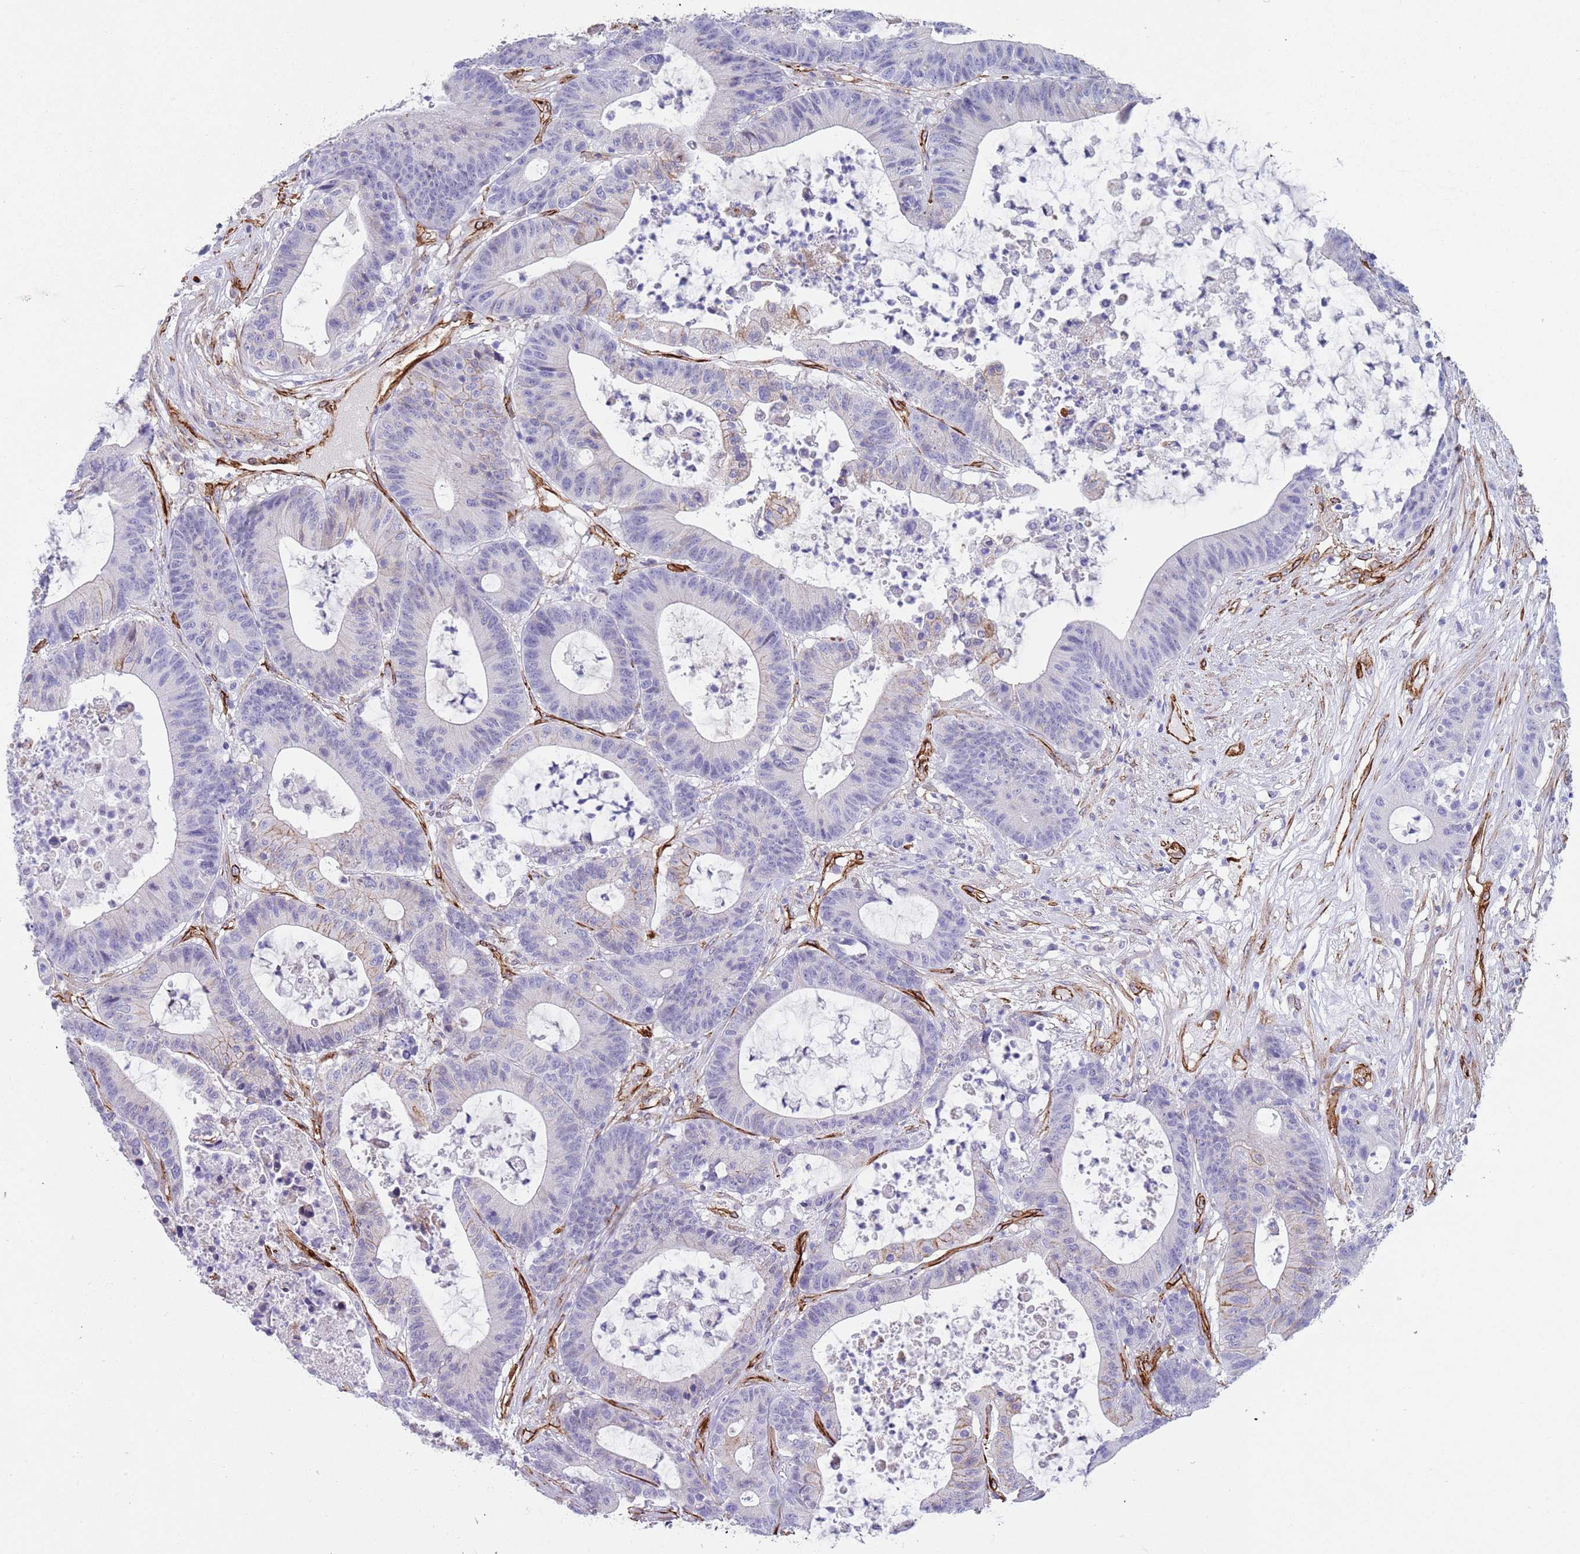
{"staining": {"intensity": "negative", "quantity": "none", "location": "none"}, "tissue": "colorectal cancer", "cell_type": "Tumor cells", "image_type": "cancer", "snomed": [{"axis": "morphology", "description": "Adenocarcinoma, NOS"}, {"axis": "topography", "description": "Colon"}], "caption": "Histopathology image shows no significant protein expression in tumor cells of colorectal adenocarcinoma.", "gene": "CAV2", "patient": {"sex": "female", "age": 84}}